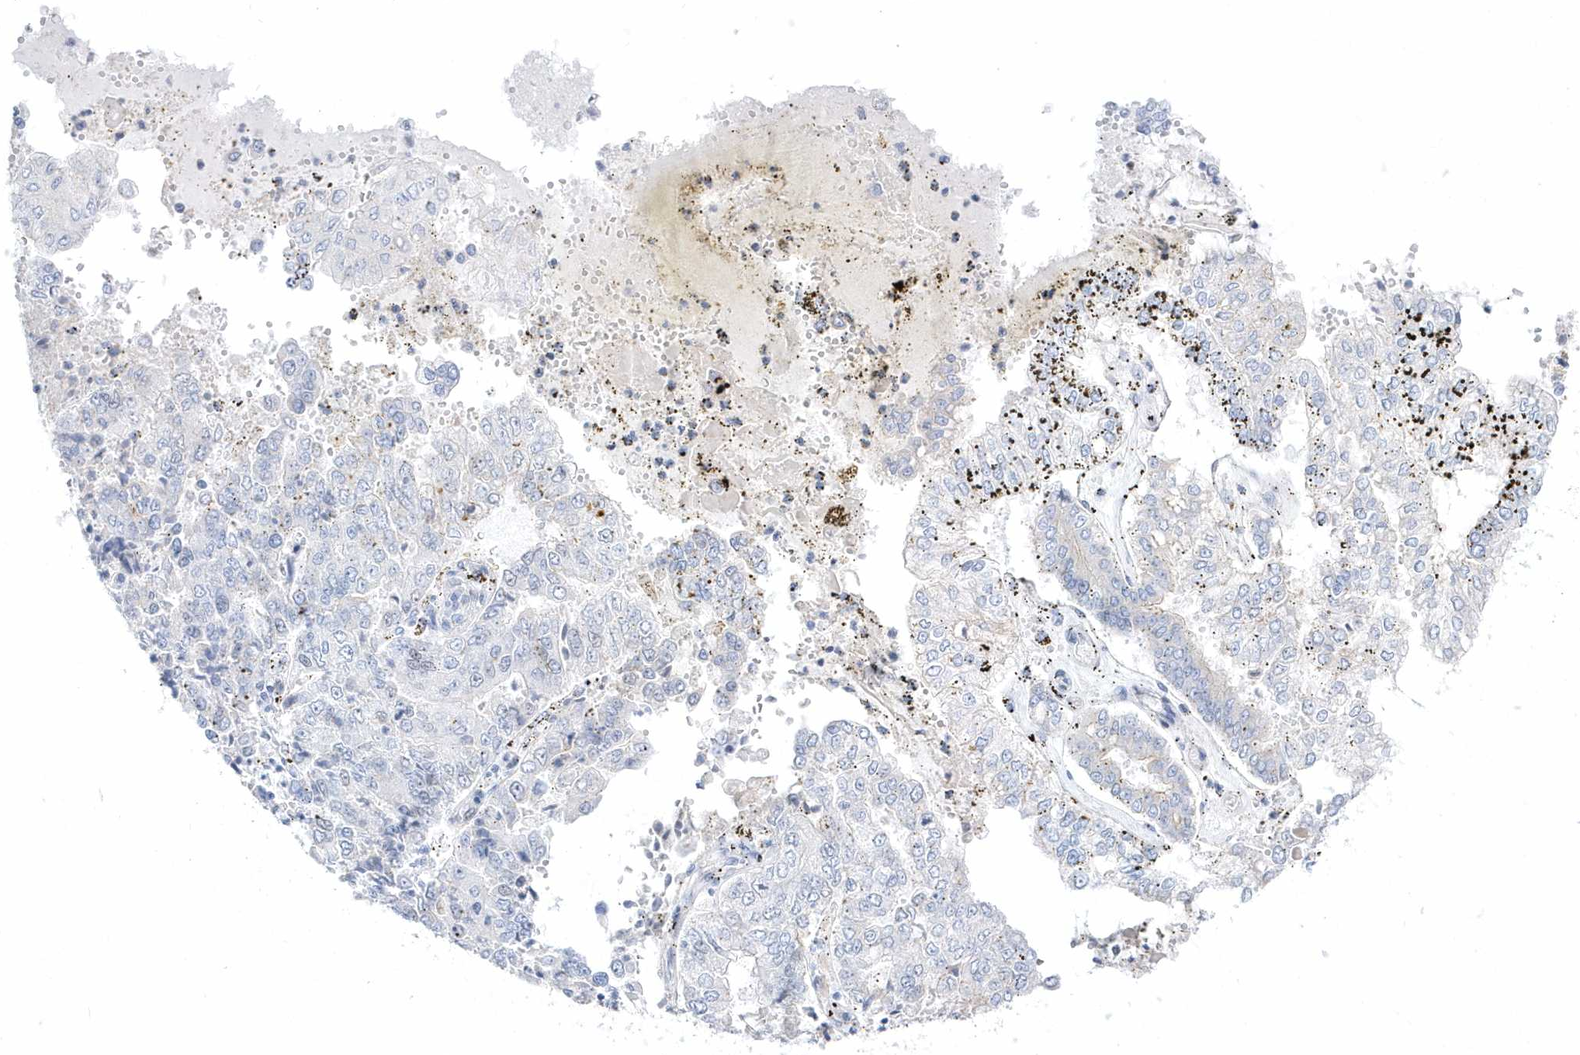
{"staining": {"intensity": "negative", "quantity": "none", "location": "none"}, "tissue": "stomach cancer", "cell_type": "Tumor cells", "image_type": "cancer", "snomed": [{"axis": "morphology", "description": "Adenocarcinoma, NOS"}, {"axis": "topography", "description": "Stomach"}], "caption": "This is an immunohistochemistry (IHC) photomicrograph of stomach adenocarcinoma. There is no expression in tumor cells.", "gene": "TMCO6", "patient": {"sex": "male", "age": 76}}